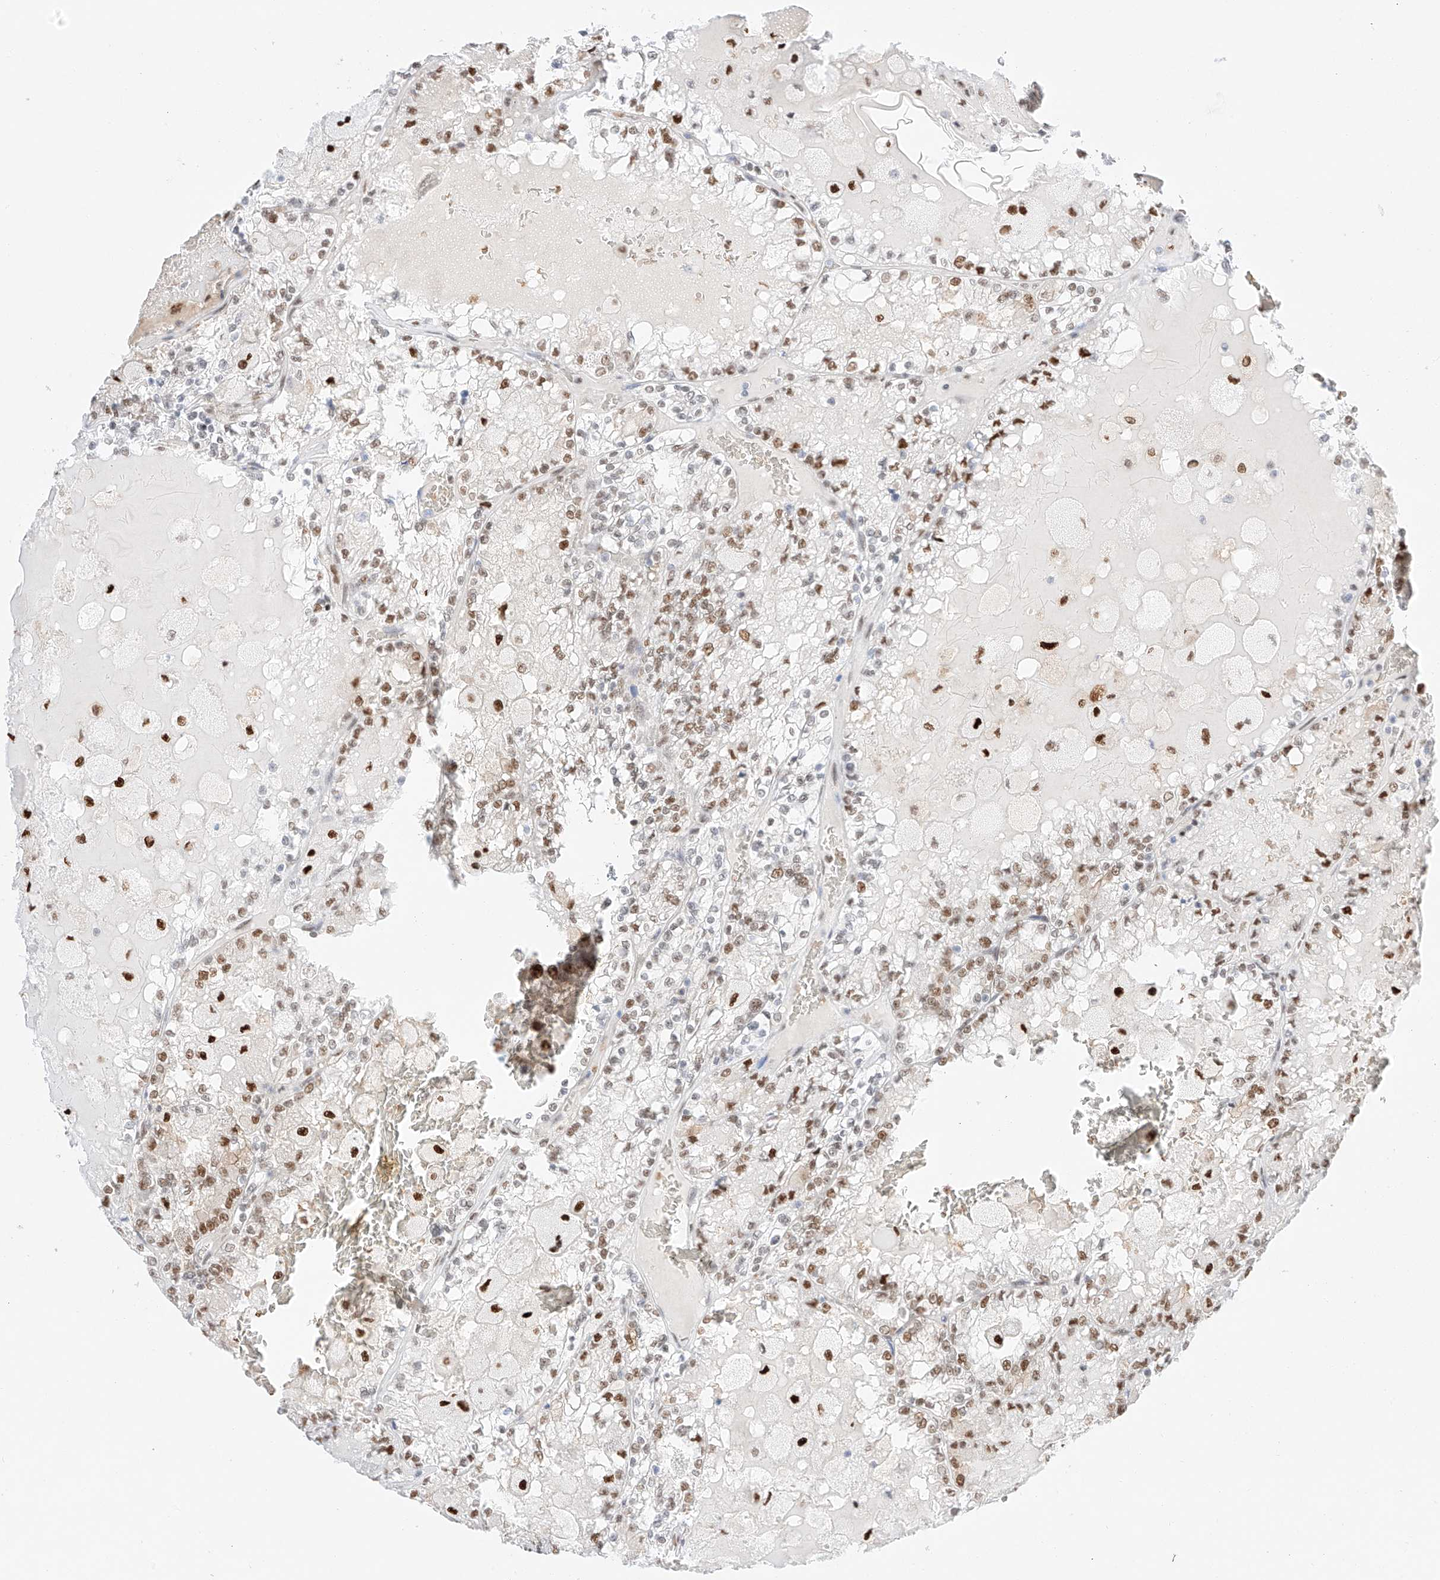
{"staining": {"intensity": "moderate", "quantity": "25%-75%", "location": "nuclear"}, "tissue": "renal cancer", "cell_type": "Tumor cells", "image_type": "cancer", "snomed": [{"axis": "morphology", "description": "Adenocarcinoma, NOS"}, {"axis": "topography", "description": "Kidney"}], "caption": "Human renal cancer stained with a protein marker exhibits moderate staining in tumor cells.", "gene": "APIP", "patient": {"sex": "female", "age": 56}}